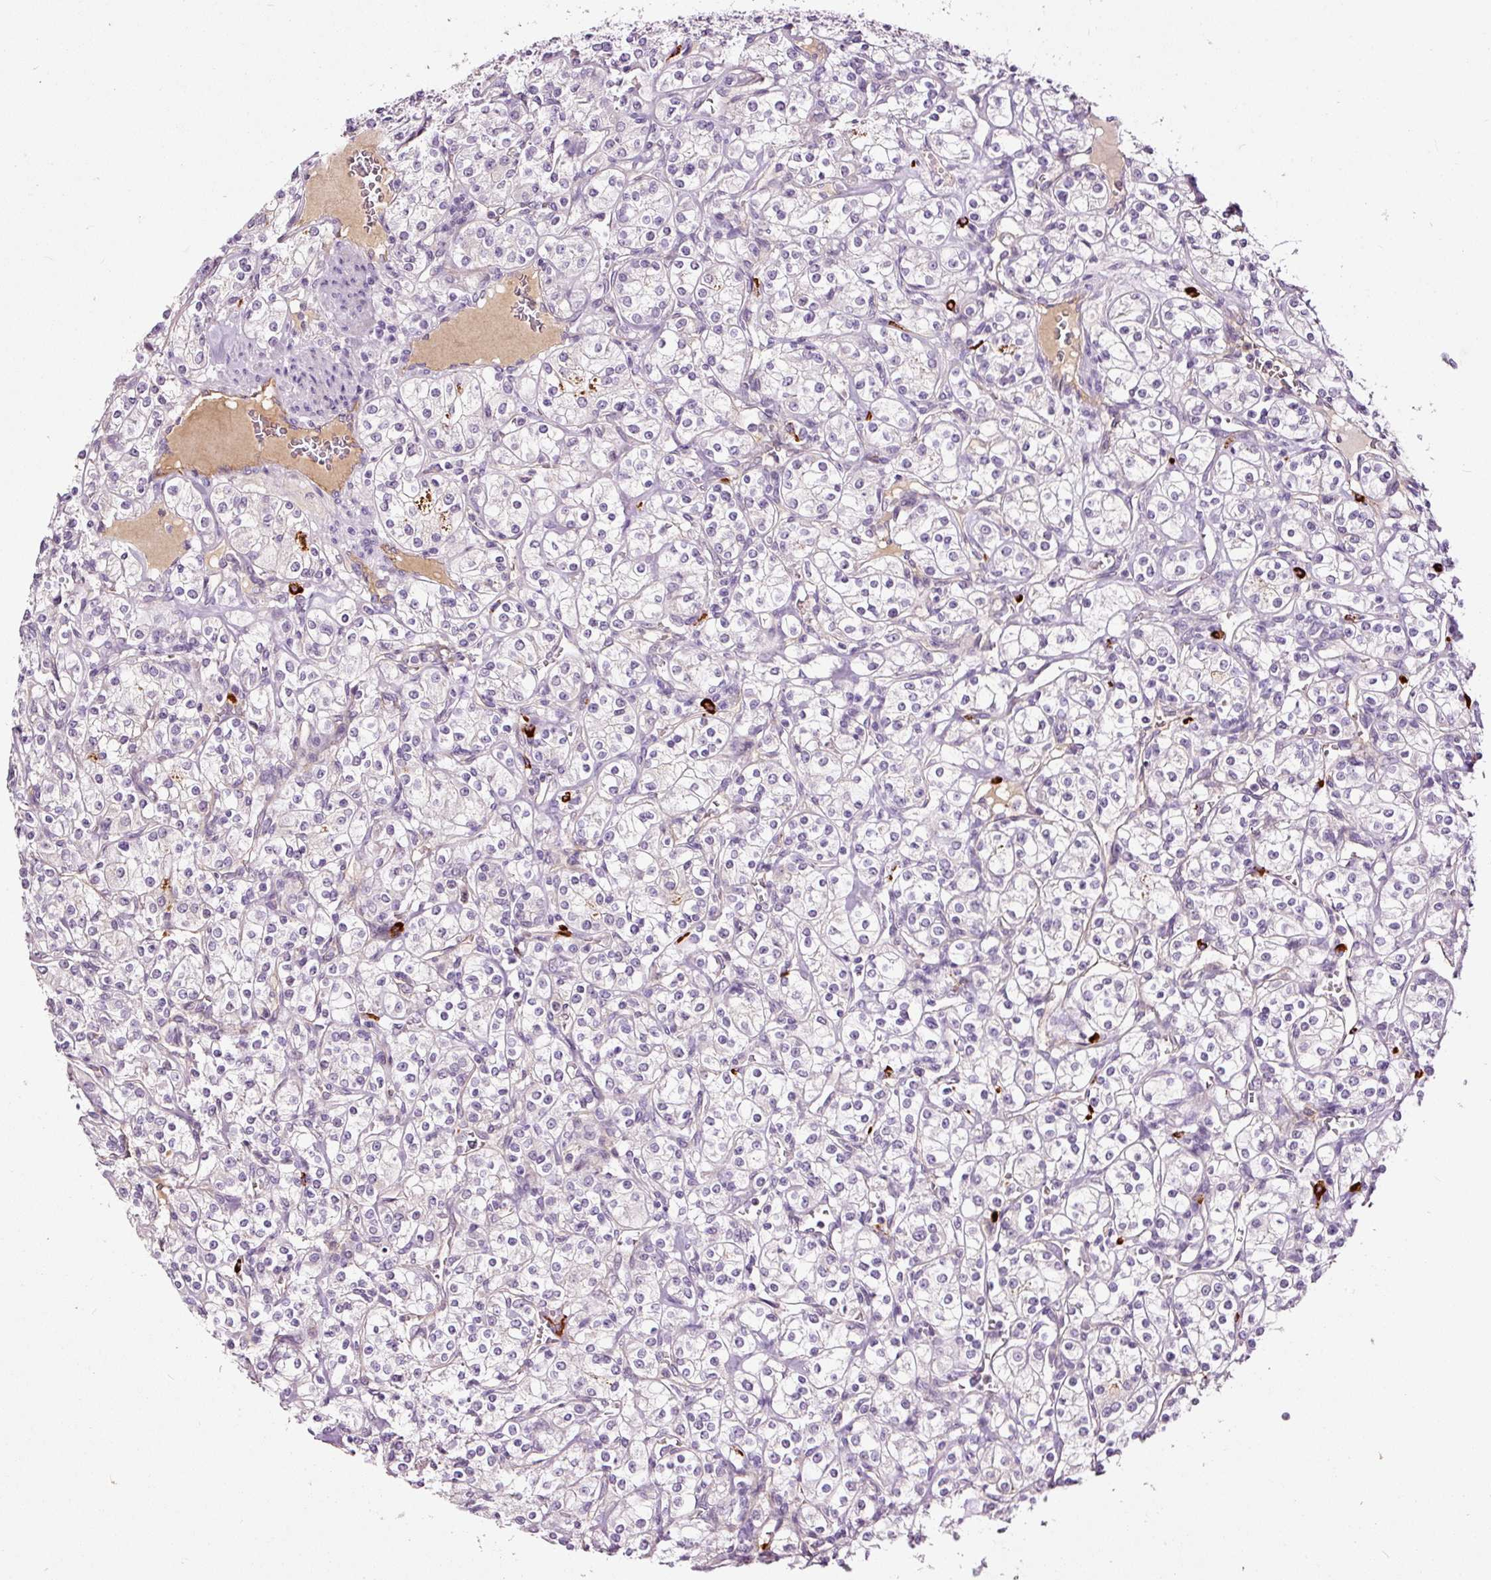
{"staining": {"intensity": "negative", "quantity": "none", "location": "none"}, "tissue": "renal cancer", "cell_type": "Tumor cells", "image_type": "cancer", "snomed": [{"axis": "morphology", "description": "Adenocarcinoma, NOS"}, {"axis": "topography", "description": "Kidney"}], "caption": "Immunohistochemistry of renal adenocarcinoma demonstrates no staining in tumor cells.", "gene": "ABCB4", "patient": {"sex": "male", "age": 77}}